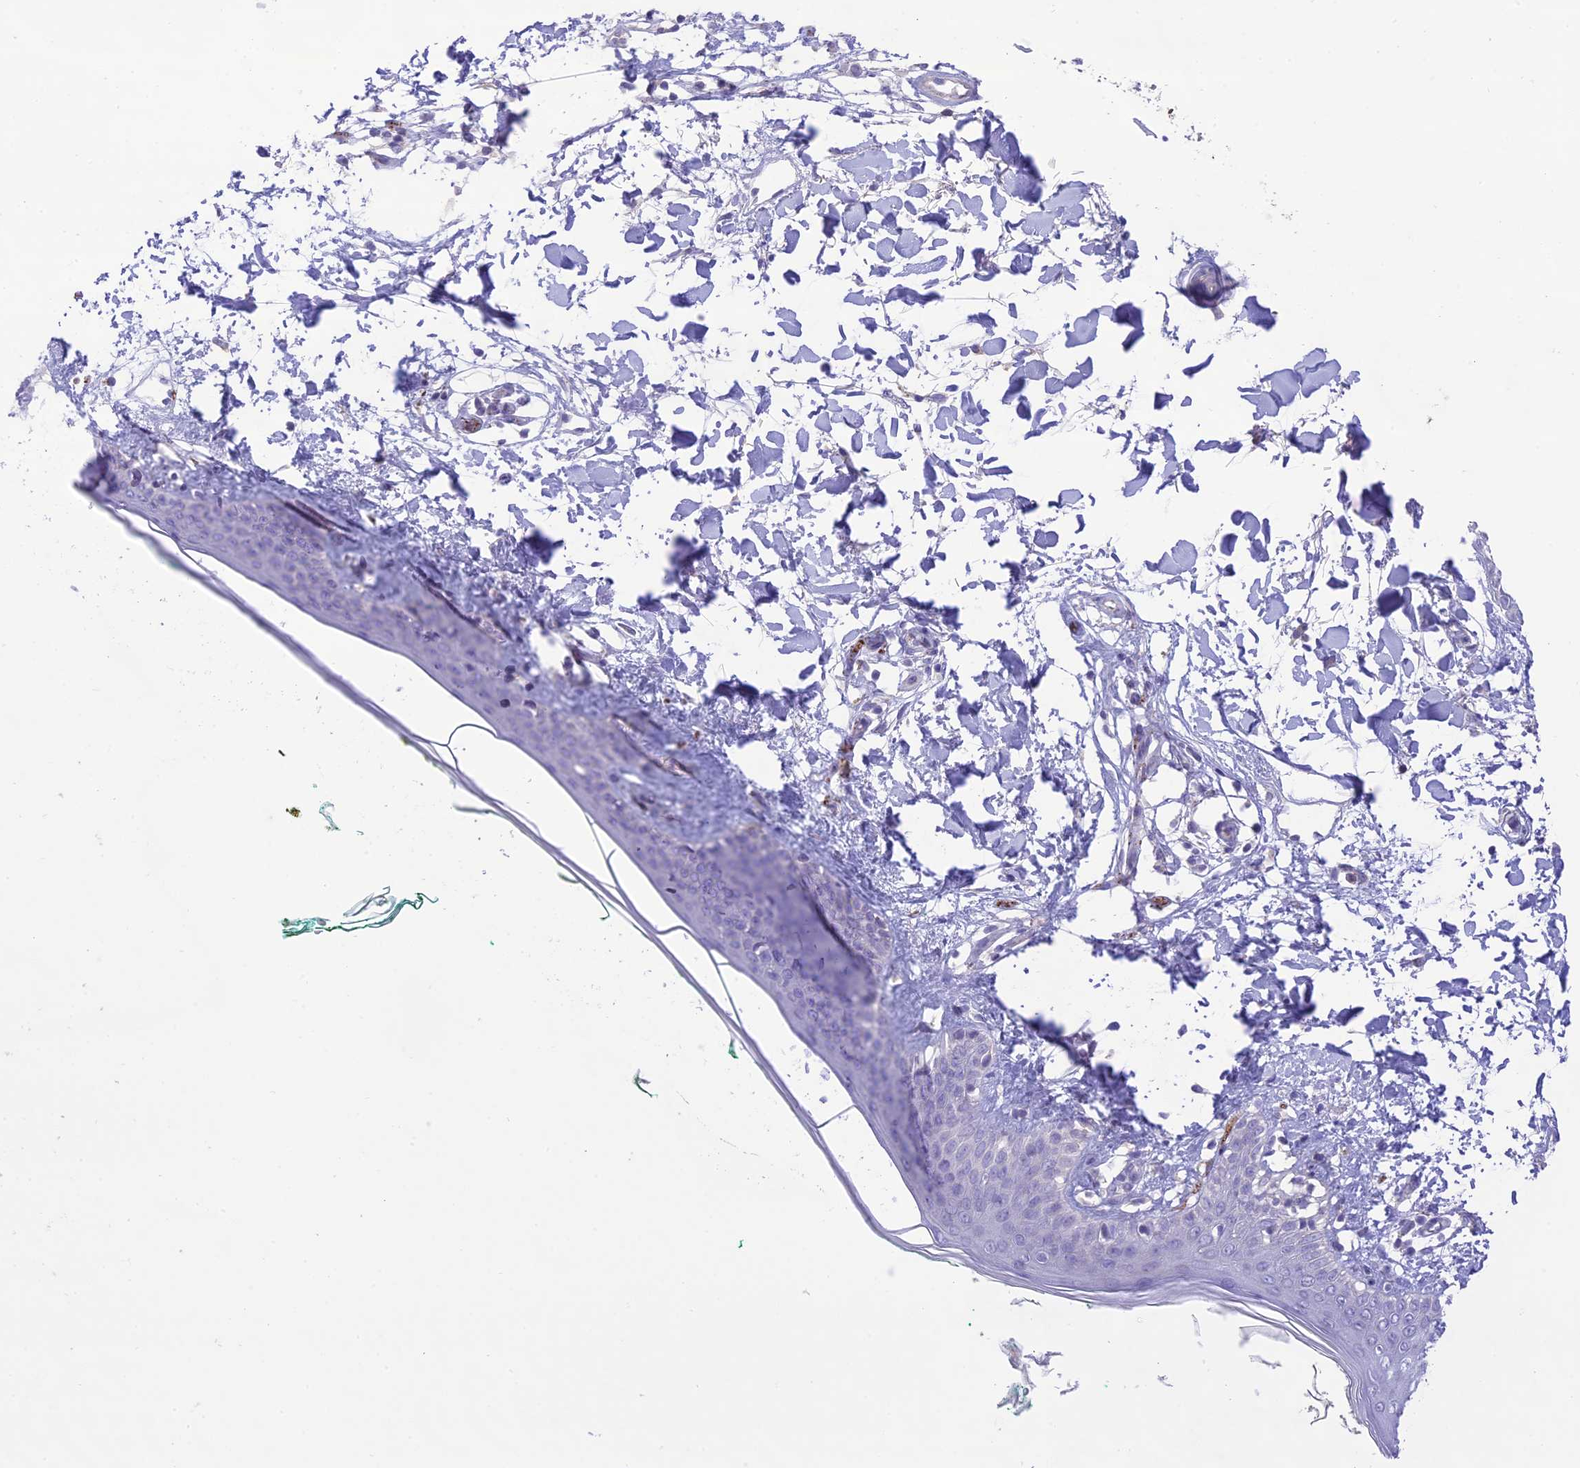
{"staining": {"intensity": "negative", "quantity": "none", "location": "none"}, "tissue": "skin", "cell_type": "Fibroblasts", "image_type": "normal", "snomed": [{"axis": "morphology", "description": "Normal tissue, NOS"}, {"axis": "topography", "description": "Skin"}], "caption": "Histopathology image shows no significant protein expression in fibroblasts of unremarkable skin.", "gene": "XPO7", "patient": {"sex": "female", "age": 34}}